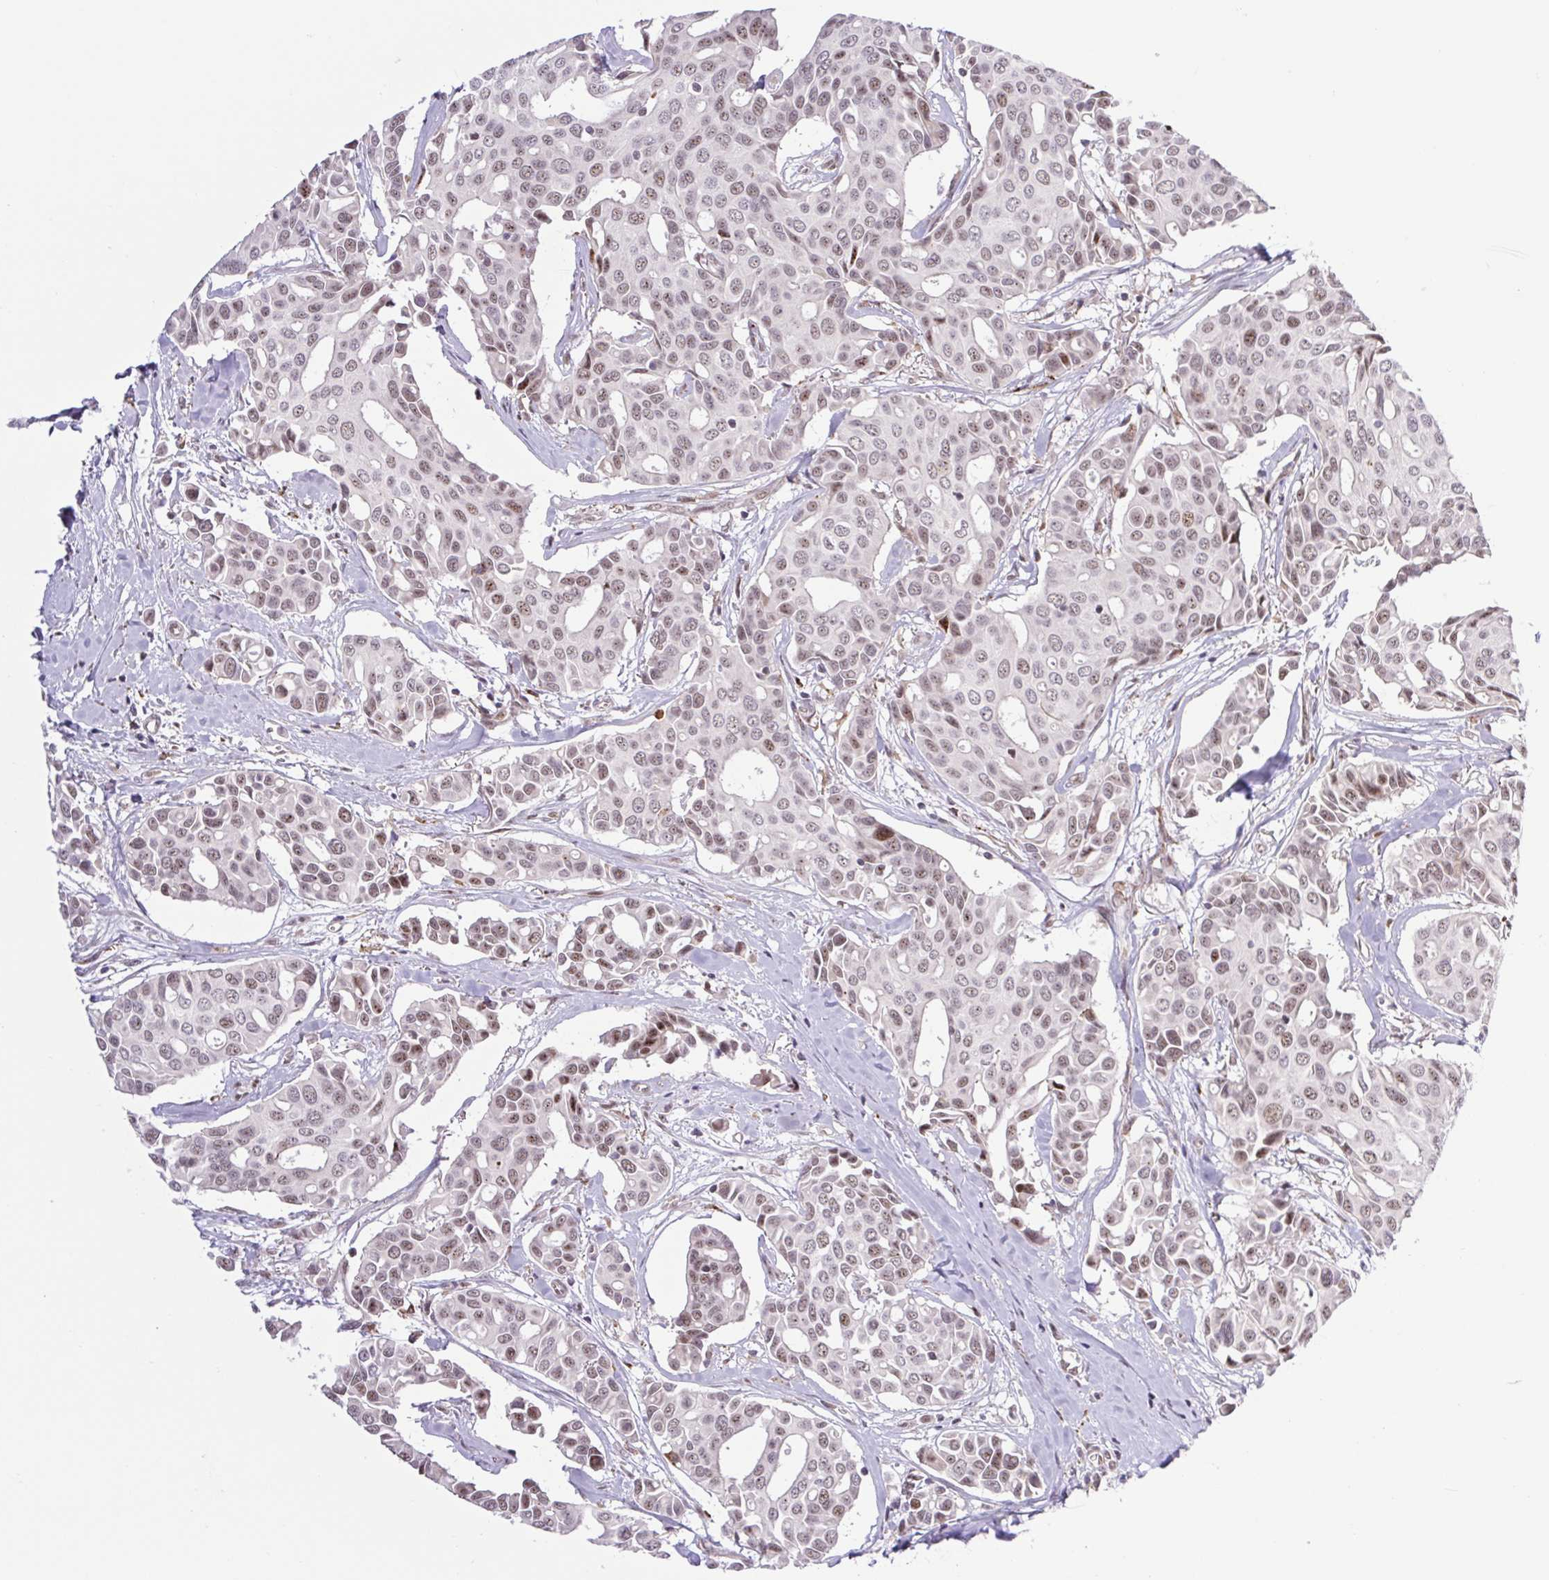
{"staining": {"intensity": "weak", "quantity": ">75%", "location": "nuclear"}, "tissue": "breast cancer", "cell_type": "Tumor cells", "image_type": "cancer", "snomed": [{"axis": "morphology", "description": "Duct carcinoma"}, {"axis": "topography", "description": "Breast"}], "caption": "There is low levels of weak nuclear positivity in tumor cells of breast intraductal carcinoma, as demonstrated by immunohistochemical staining (brown color).", "gene": "ERG", "patient": {"sex": "female", "age": 54}}